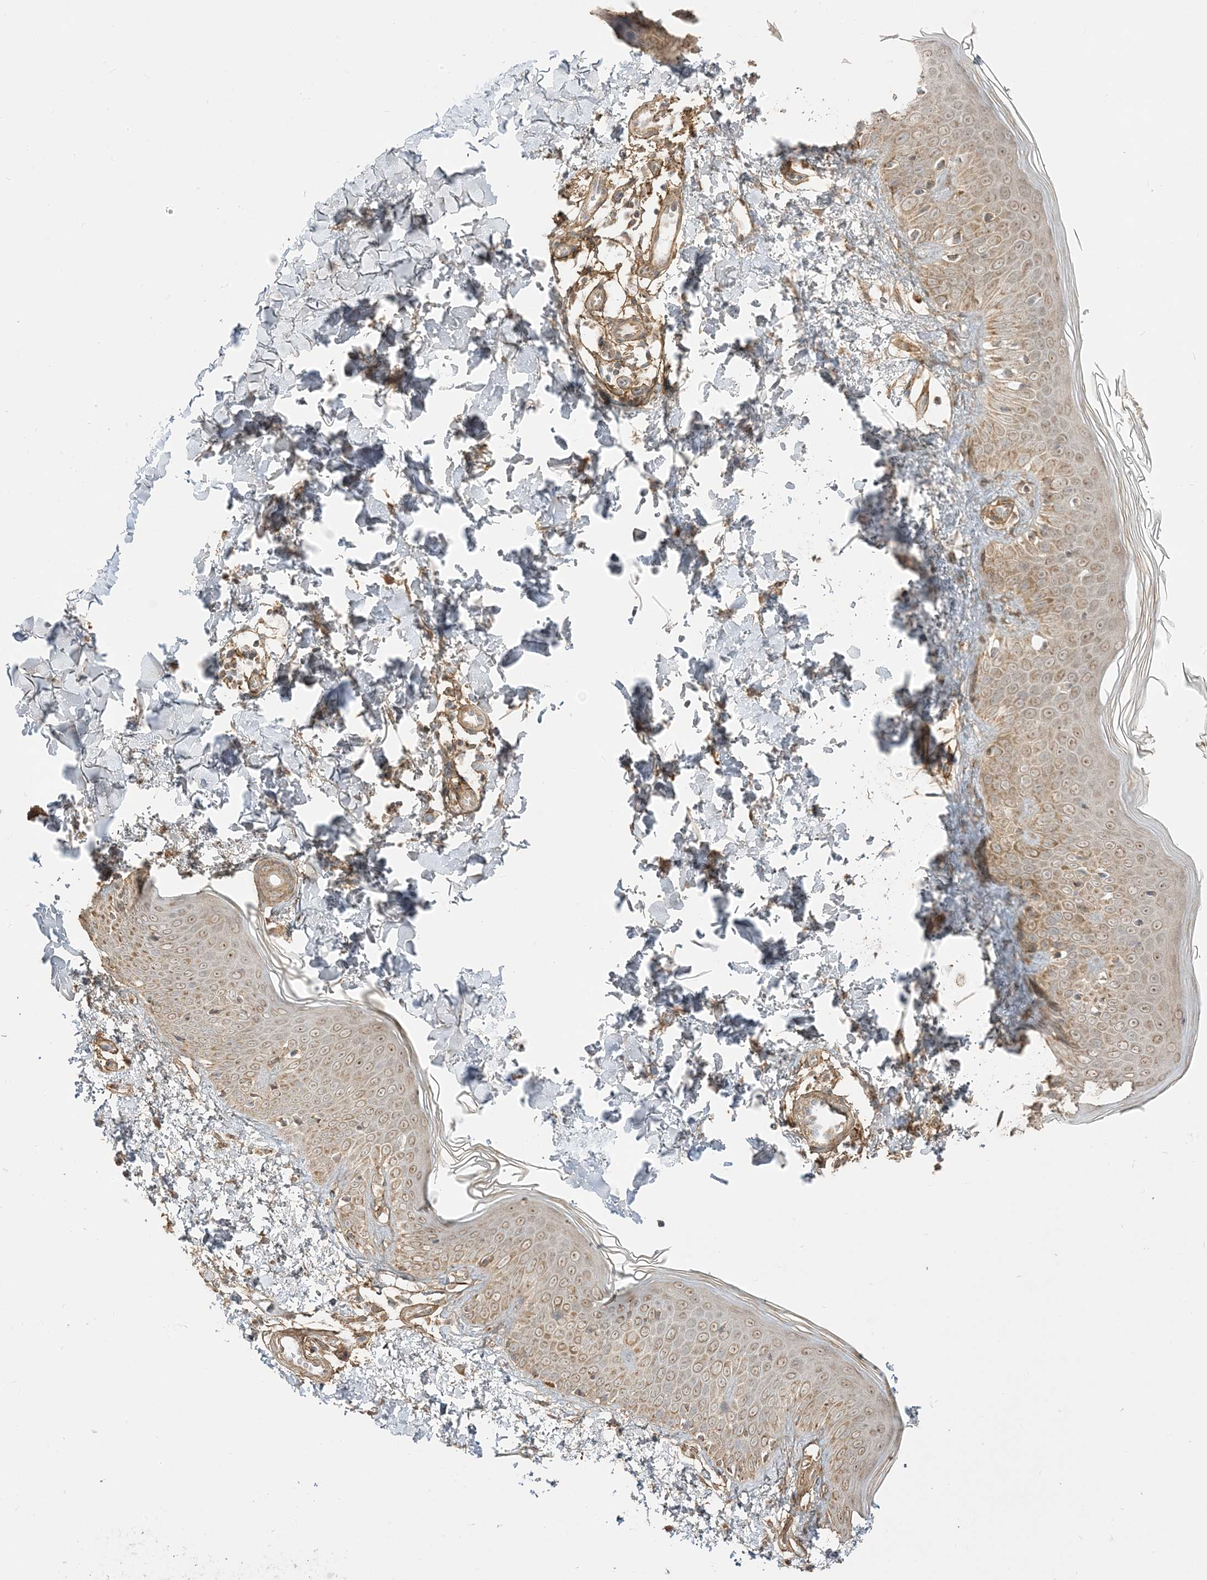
{"staining": {"intensity": "moderate", "quantity": ">75%", "location": "cytoplasmic/membranous,nuclear"}, "tissue": "skin", "cell_type": "Fibroblasts", "image_type": "normal", "snomed": [{"axis": "morphology", "description": "Normal tissue, NOS"}, {"axis": "topography", "description": "Skin"}], "caption": "Normal skin displays moderate cytoplasmic/membranous,nuclear positivity in about >75% of fibroblasts The protein of interest is stained brown, and the nuclei are stained in blue (DAB (3,3'-diaminobenzidine) IHC with brightfield microscopy, high magnification)..", "gene": "SIRT3", "patient": {"sex": "male", "age": 37}}